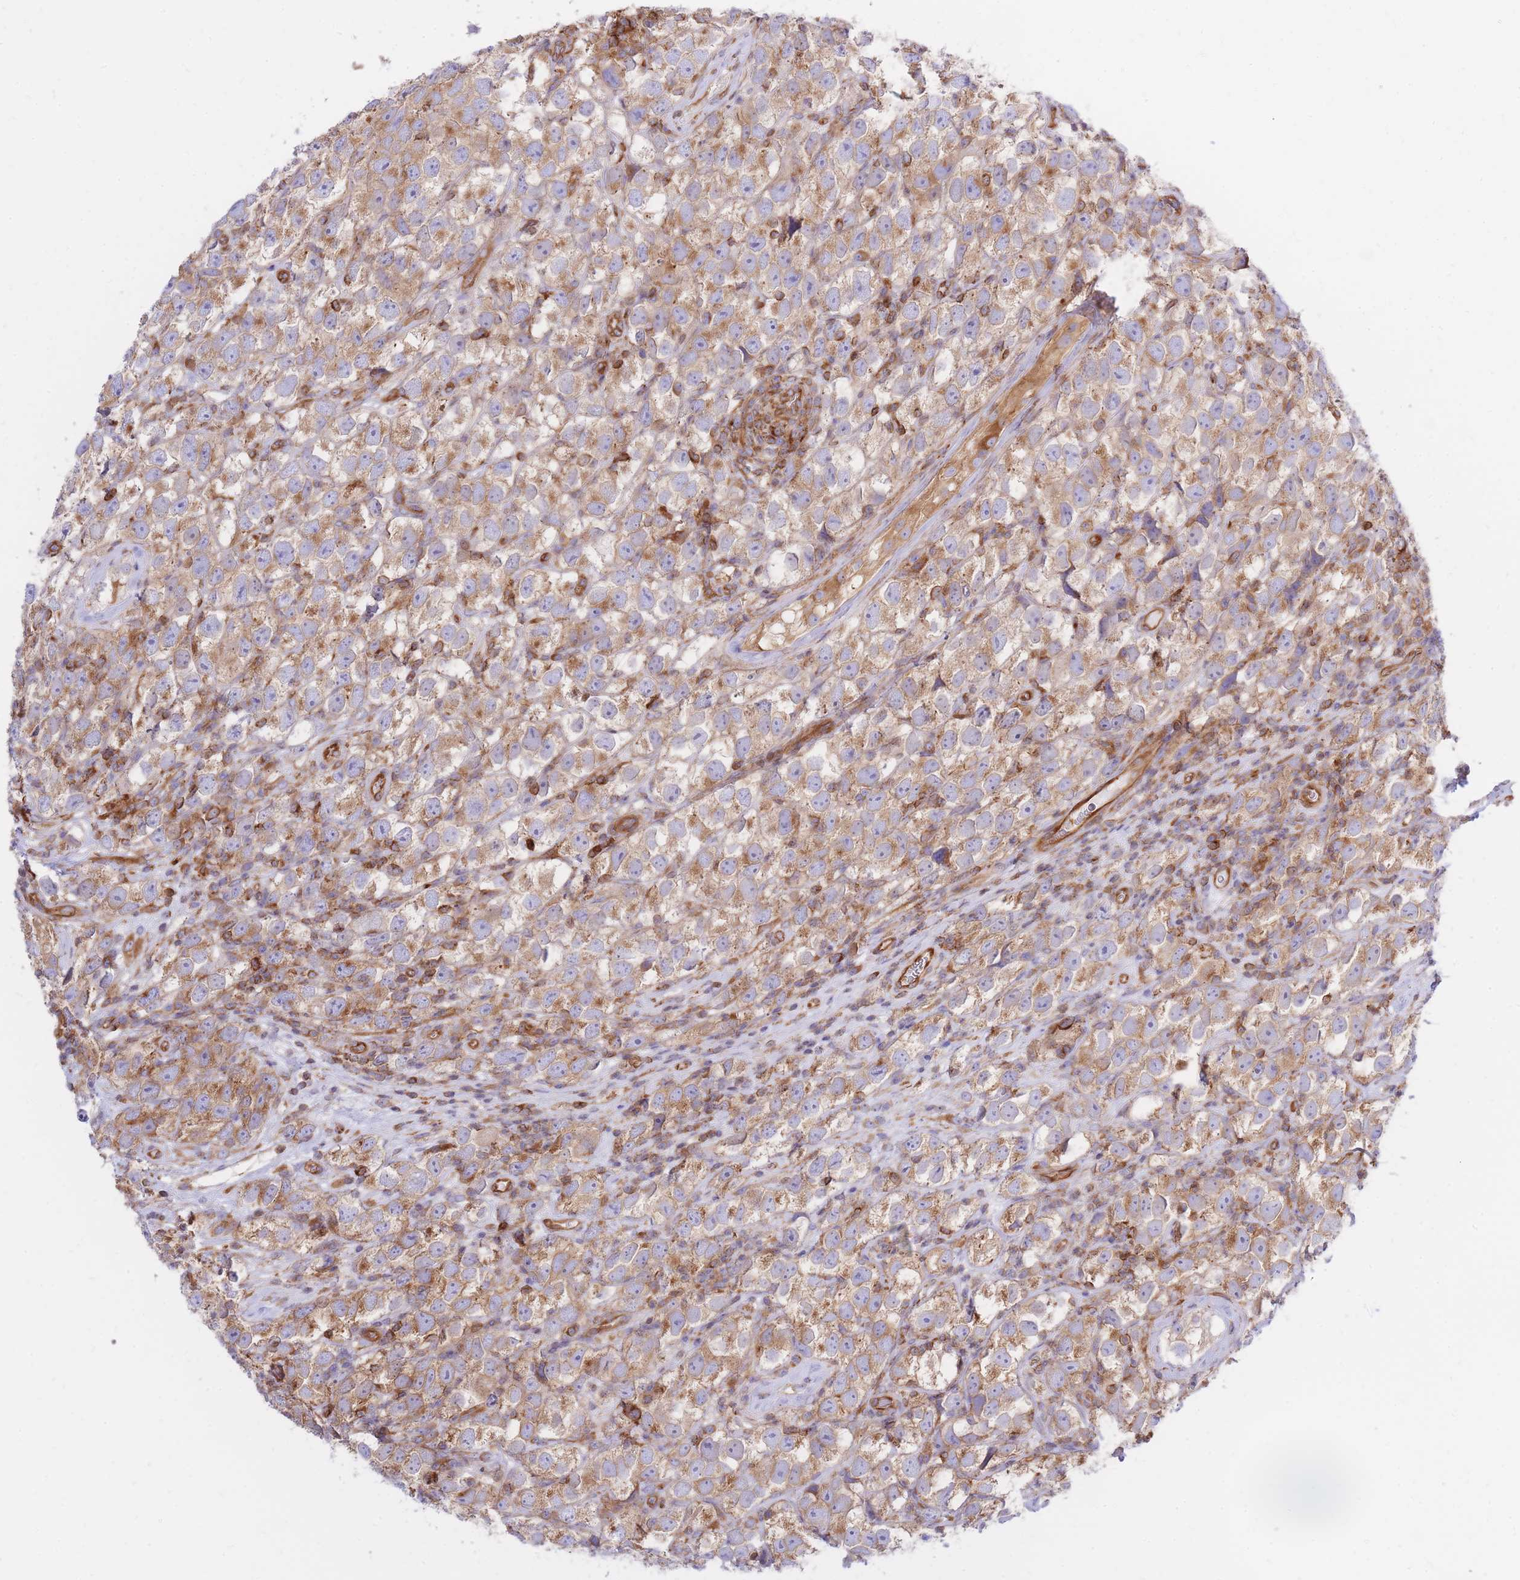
{"staining": {"intensity": "moderate", "quantity": ">75%", "location": "cytoplasmic/membranous"}, "tissue": "testis cancer", "cell_type": "Tumor cells", "image_type": "cancer", "snomed": [{"axis": "morphology", "description": "Seminoma, NOS"}, {"axis": "topography", "description": "Testis"}], "caption": "Moderate cytoplasmic/membranous staining for a protein is present in approximately >75% of tumor cells of testis cancer using immunohistochemistry.", "gene": "REM1", "patient": {"sex": "male", "age": 26}}